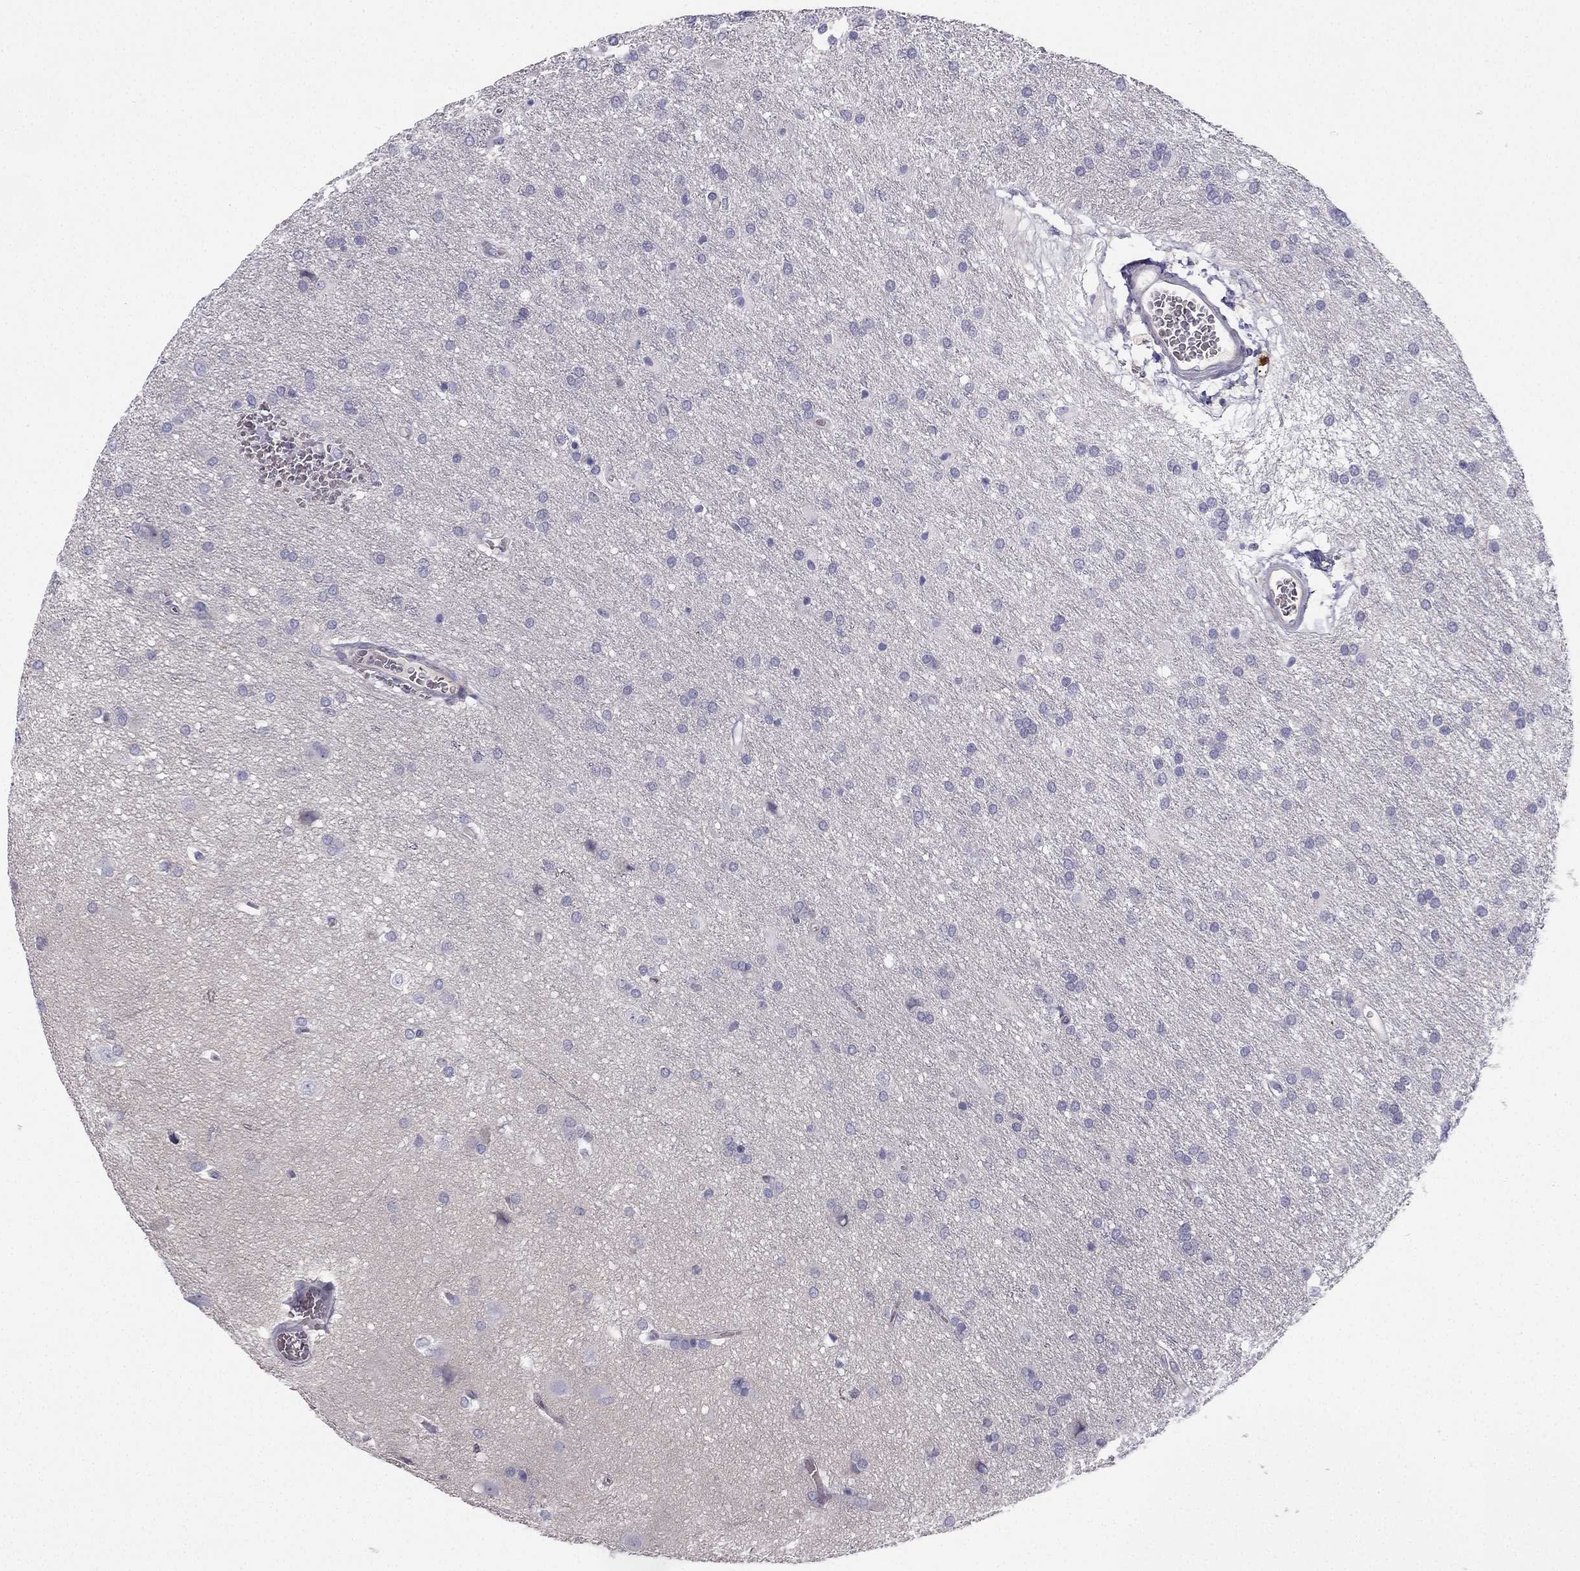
{"staining": {"intensity": "negative", "quantity": "none", "location": "none"}, "tissue": "glioma", "cell_type": "Tumor cells", "image_type": "cancer", "snomed": [{"axis": "morphology", "description": "Glioma, malignant, Low grade"}, {"axis": "topography", "description": "Brain"}], "caption": "High magnification brightfield microscopy of low-grade glioma (malignant) stained with DAB (brown) and counterstained with hematoxylin (blue): tumor cells show no significant positivity.", "gene": "RSPH14", "patient": {"sex": "female", "age": 32}}